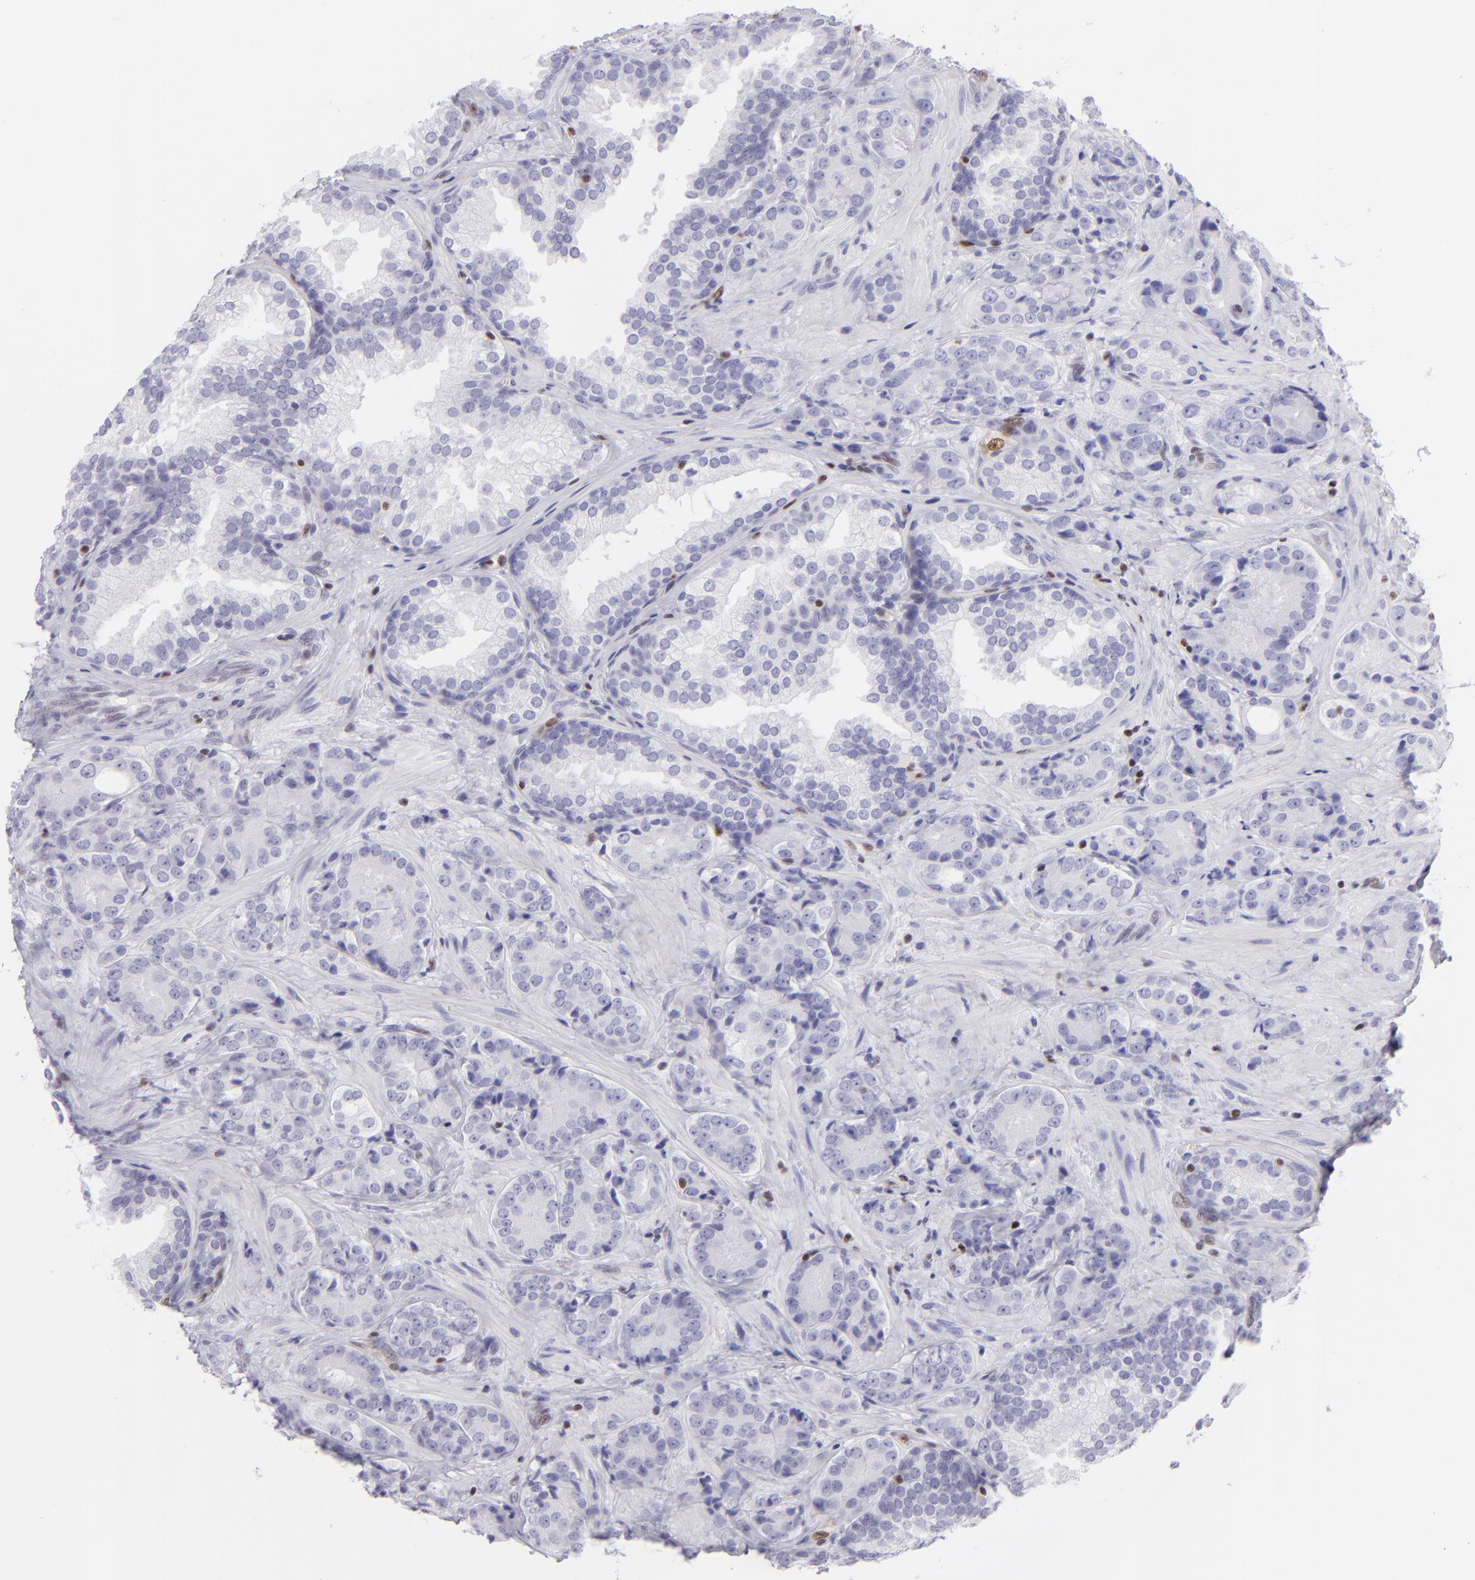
{"staining": {"intensity": "negative", "quantity": "none", "location": "none"}, "tissue": "prostate cancer", "cell_type": "Tumor cells", "image_type": "cancer", "snomed": [{"axis": "morphology", "description": "Adenocarcinoma, High grade"}, {"axis": "topography", "description": "Prostate"}], "caption": "This is a image of immunohistochemistry (IHC) staining of prostate cancer (high-grade adenocarcinoma), which shows no positivity in tumor cells.", "gene": "ETS1", "patient": {"sex": "male", "age": 70}}